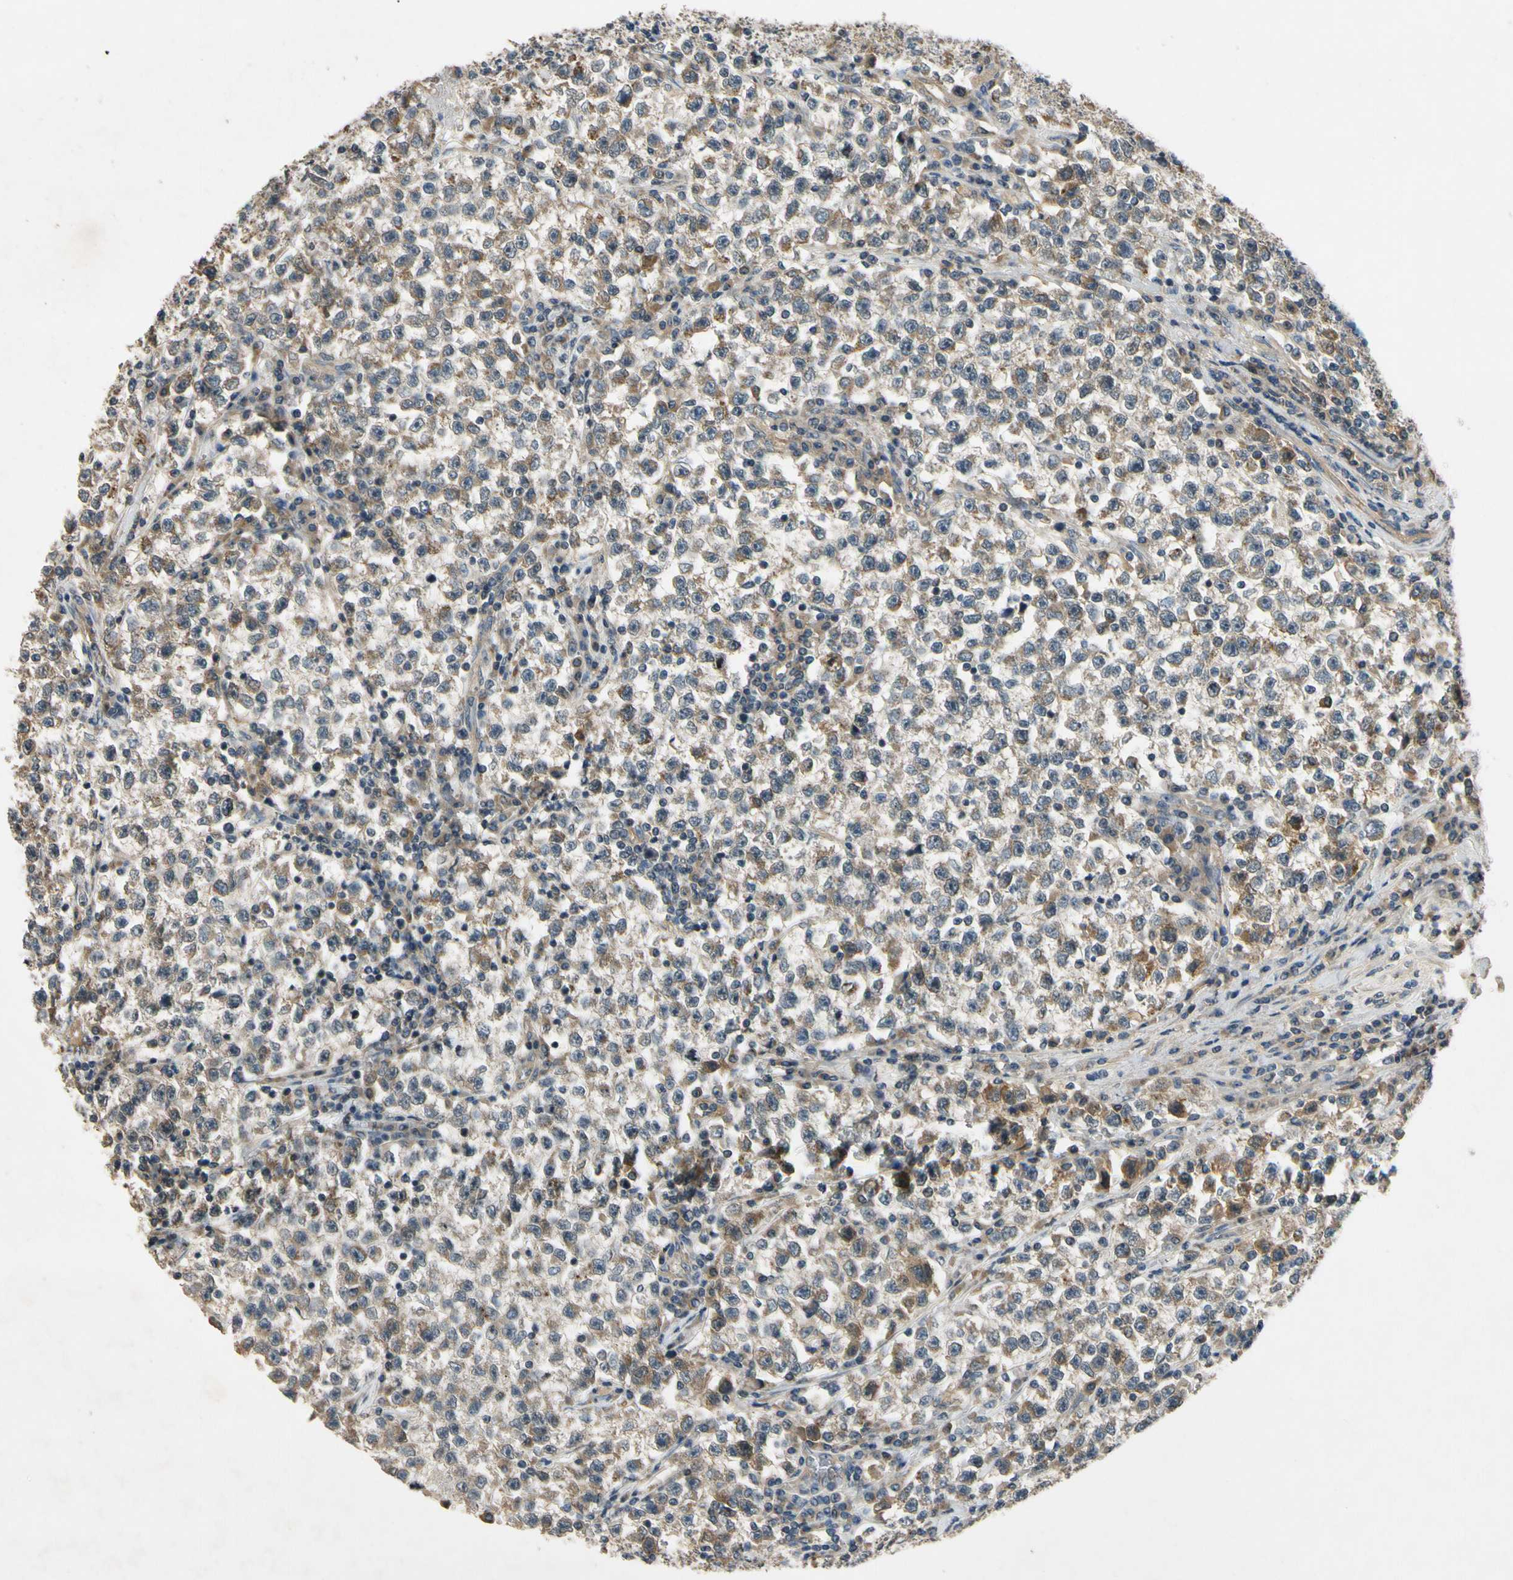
{"staining": {"intensity": "weak", "quantity": "<25%", "location": "cytoplasmic/membranous"}, "tissue": "testis cancer", "cell_type": "Tumor cells", "image_type": "cancer", "snomed": [{"axis": "morphology", "description": "Seminoma, NOS"}, {"axis": "topography", "description": "Testis"}], "caption": "The image displays no significant expression in tumor cells of testis seminoma.", "gene": "ALKBH3", "patient": {"sex": "male", "age": 22}}